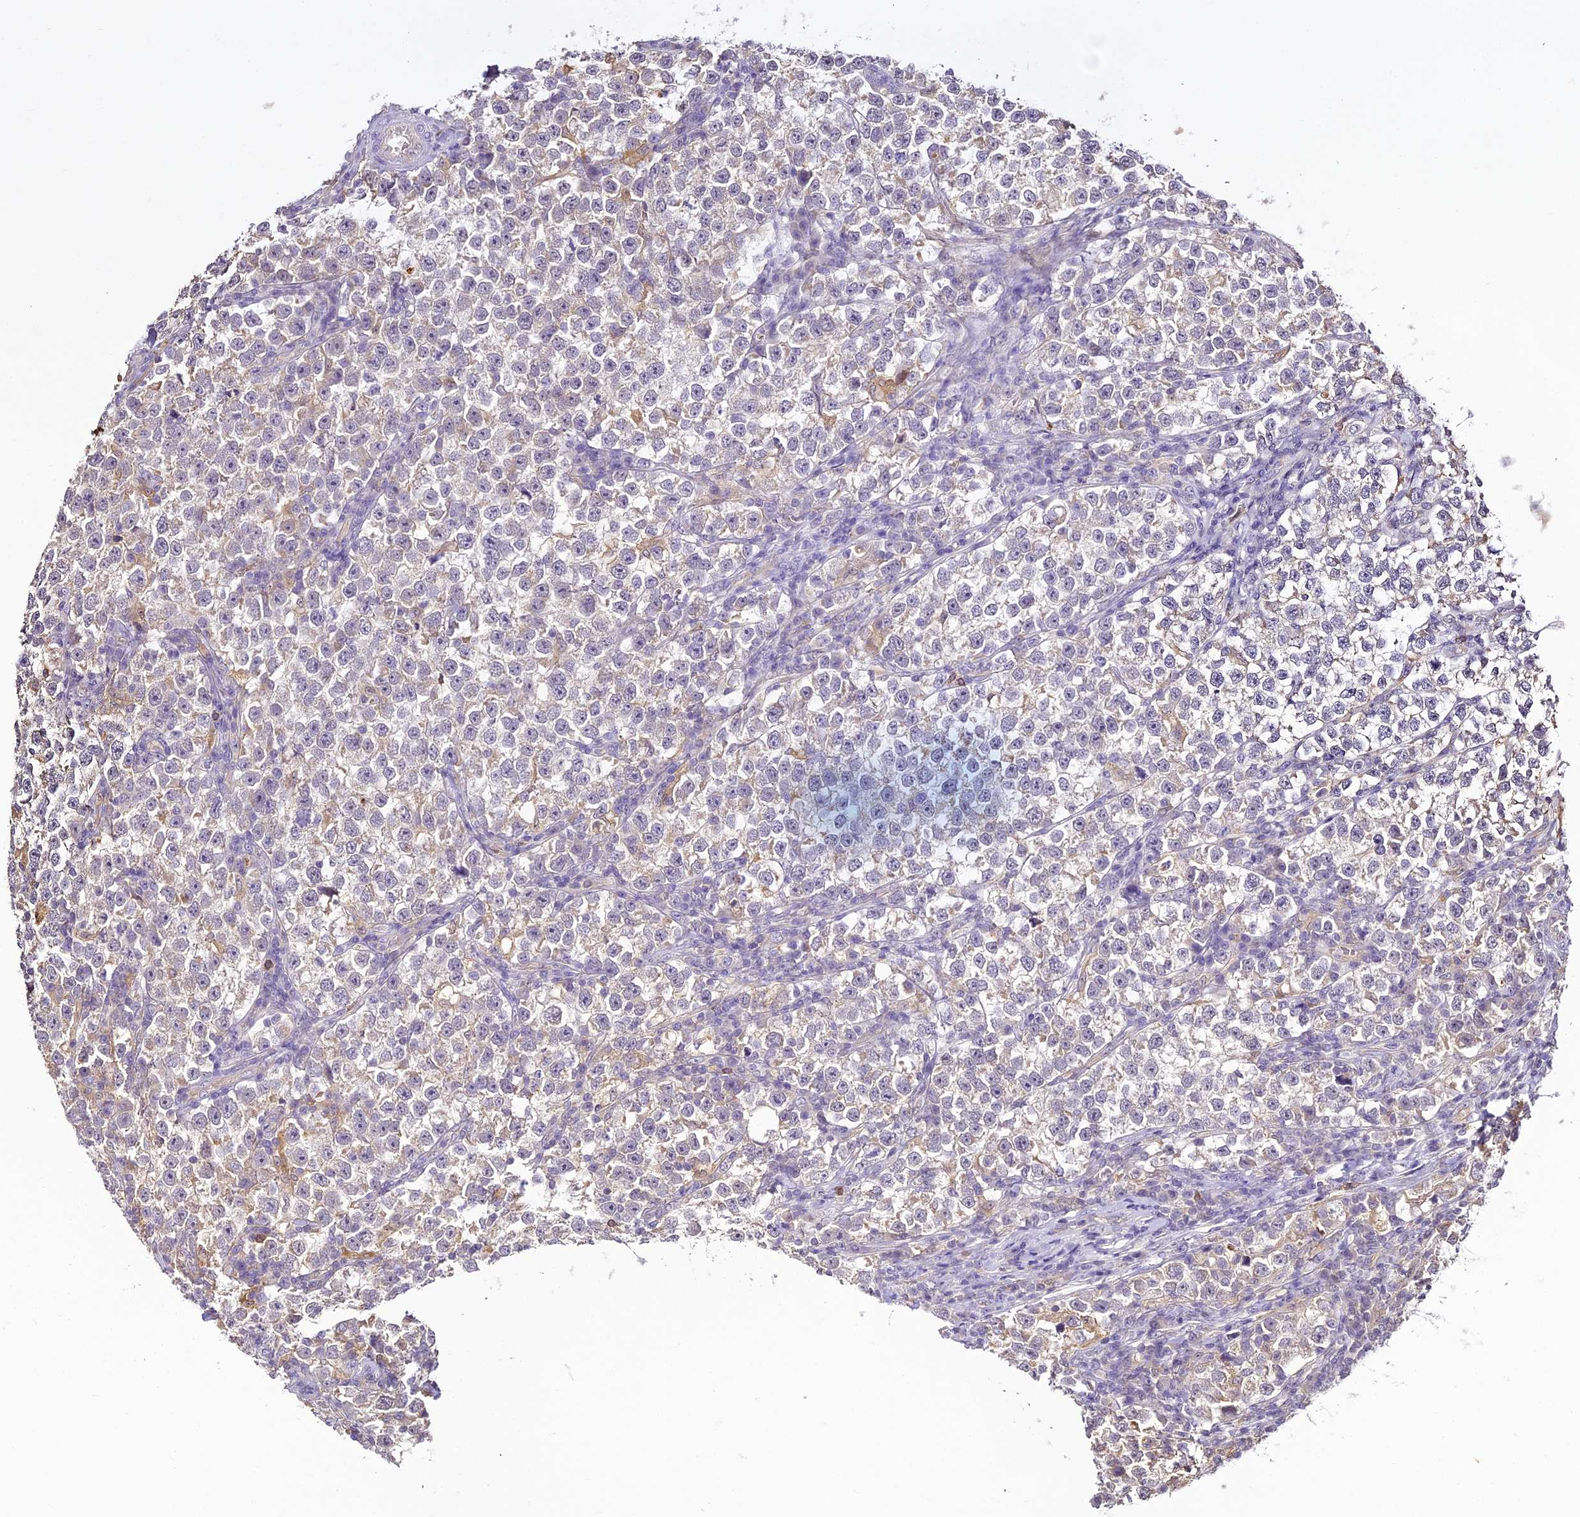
{"staining": {"intensity": "negative", "quantity": "none", "location": "none"}, "tissue": "testis cancer", "cell_type": "Tumor cells", "image_type": "cancer", "snomed": [{"axis": "morphology", "description": "Normal tissue, NOS"}, {"axis": "morphology", "description": "Seminoma, NOS"}, {"axis": "topography", "description": "Testis"}], "caption": "This is a image of IHC staining of testis seminoma, which shows no positivity in tumor cells.", "gene": "BCDIN3D", "patient": {"sex": "male", "age": 43}}